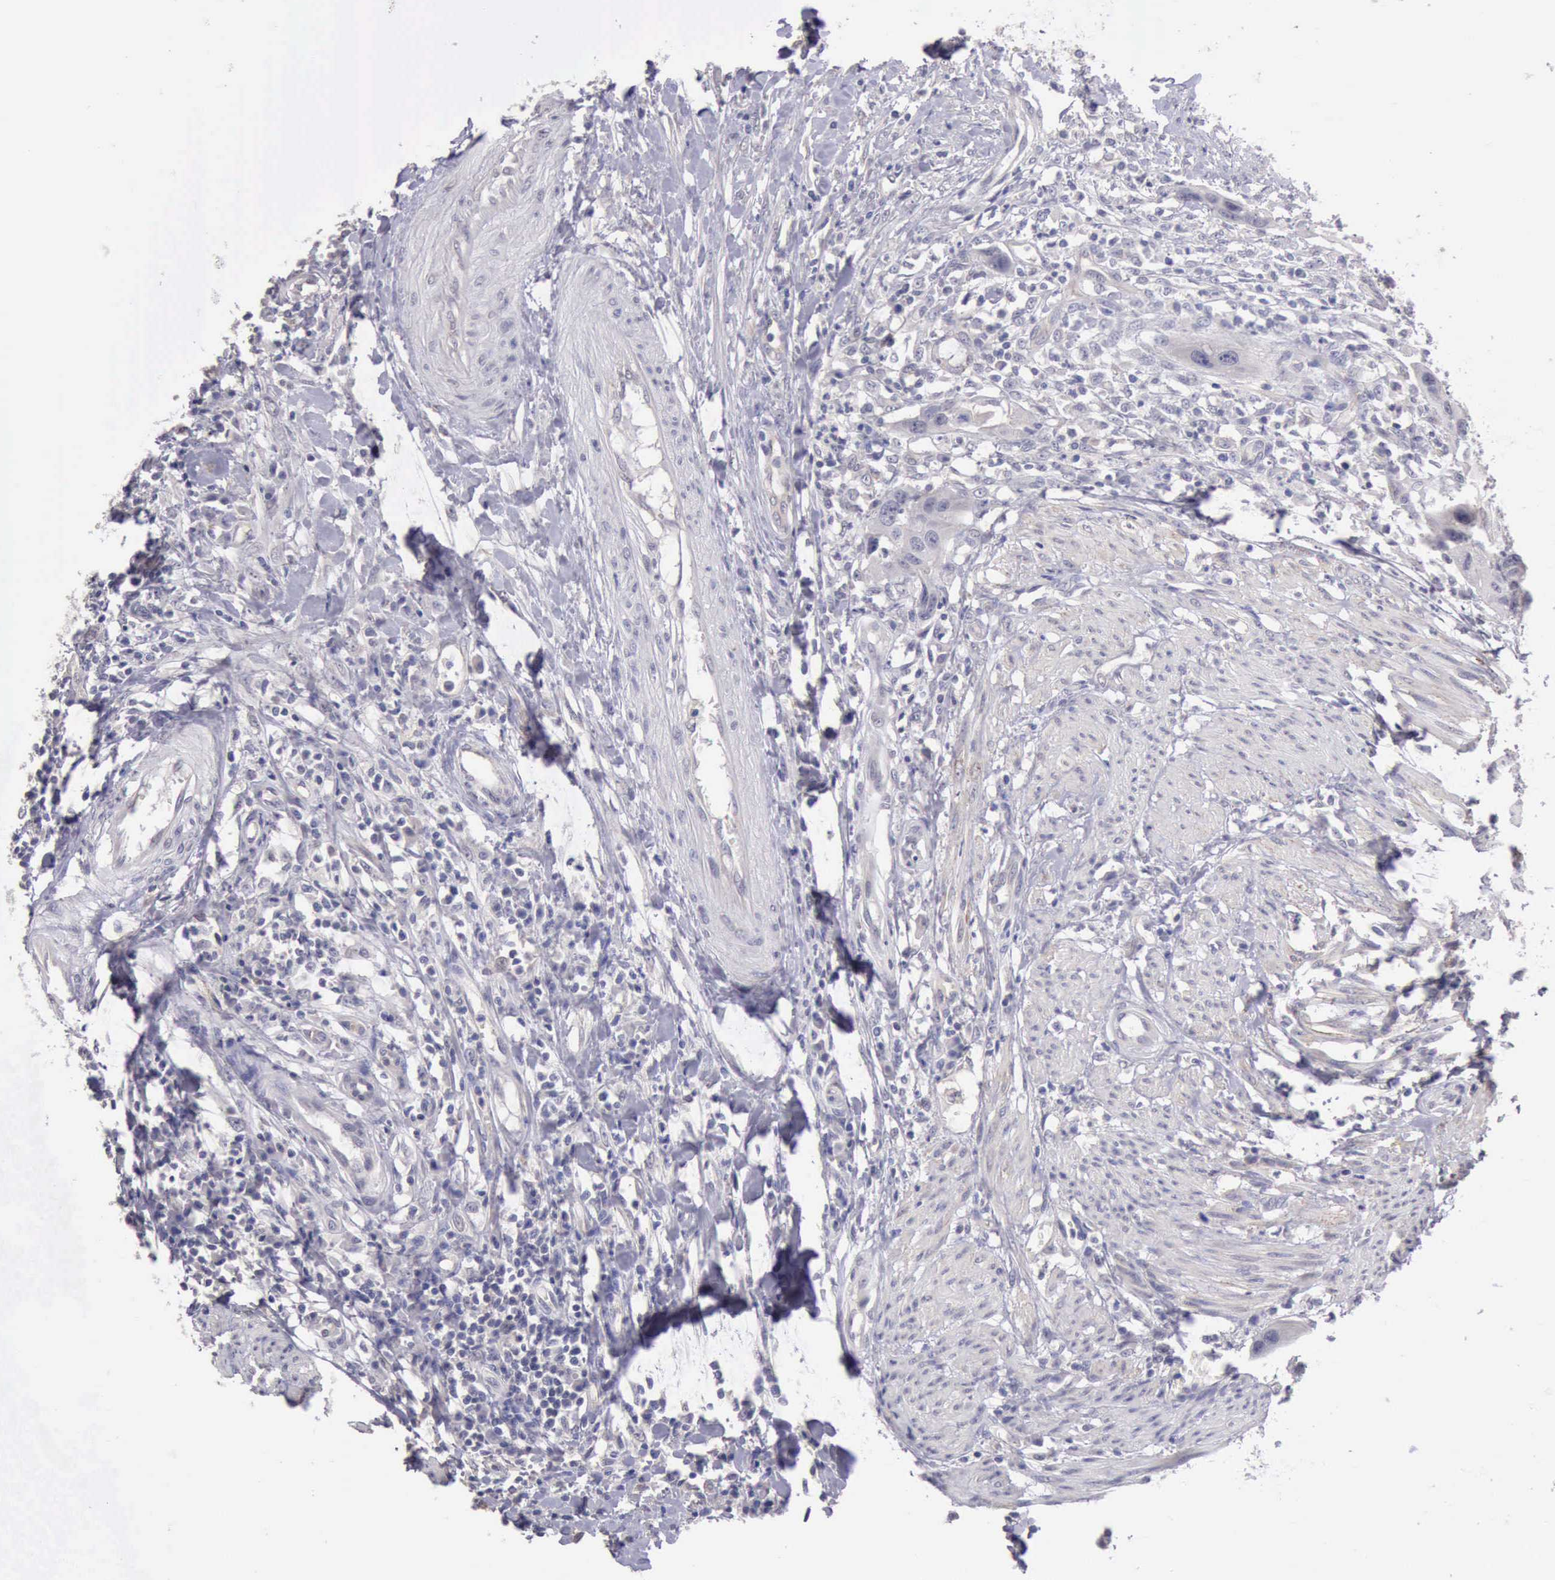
{"staining": {"intensity": "negative", "quantity": "none", "location": "none"}, "tissue": "urothelial cancer", "cell_type": "Tumor cells", "image_type": "cancer", "snomed": [{"axis": "morphology", "description": "Urothelial carcinoma, High grade"}, {"axis": "topography", "description": "Urinary bladder"}], "caption": "An image of human urothelial cancer is negative for staining in tumor cells.", "gene": "KCND1", "patient": {"sex": "male", "age": 55}}